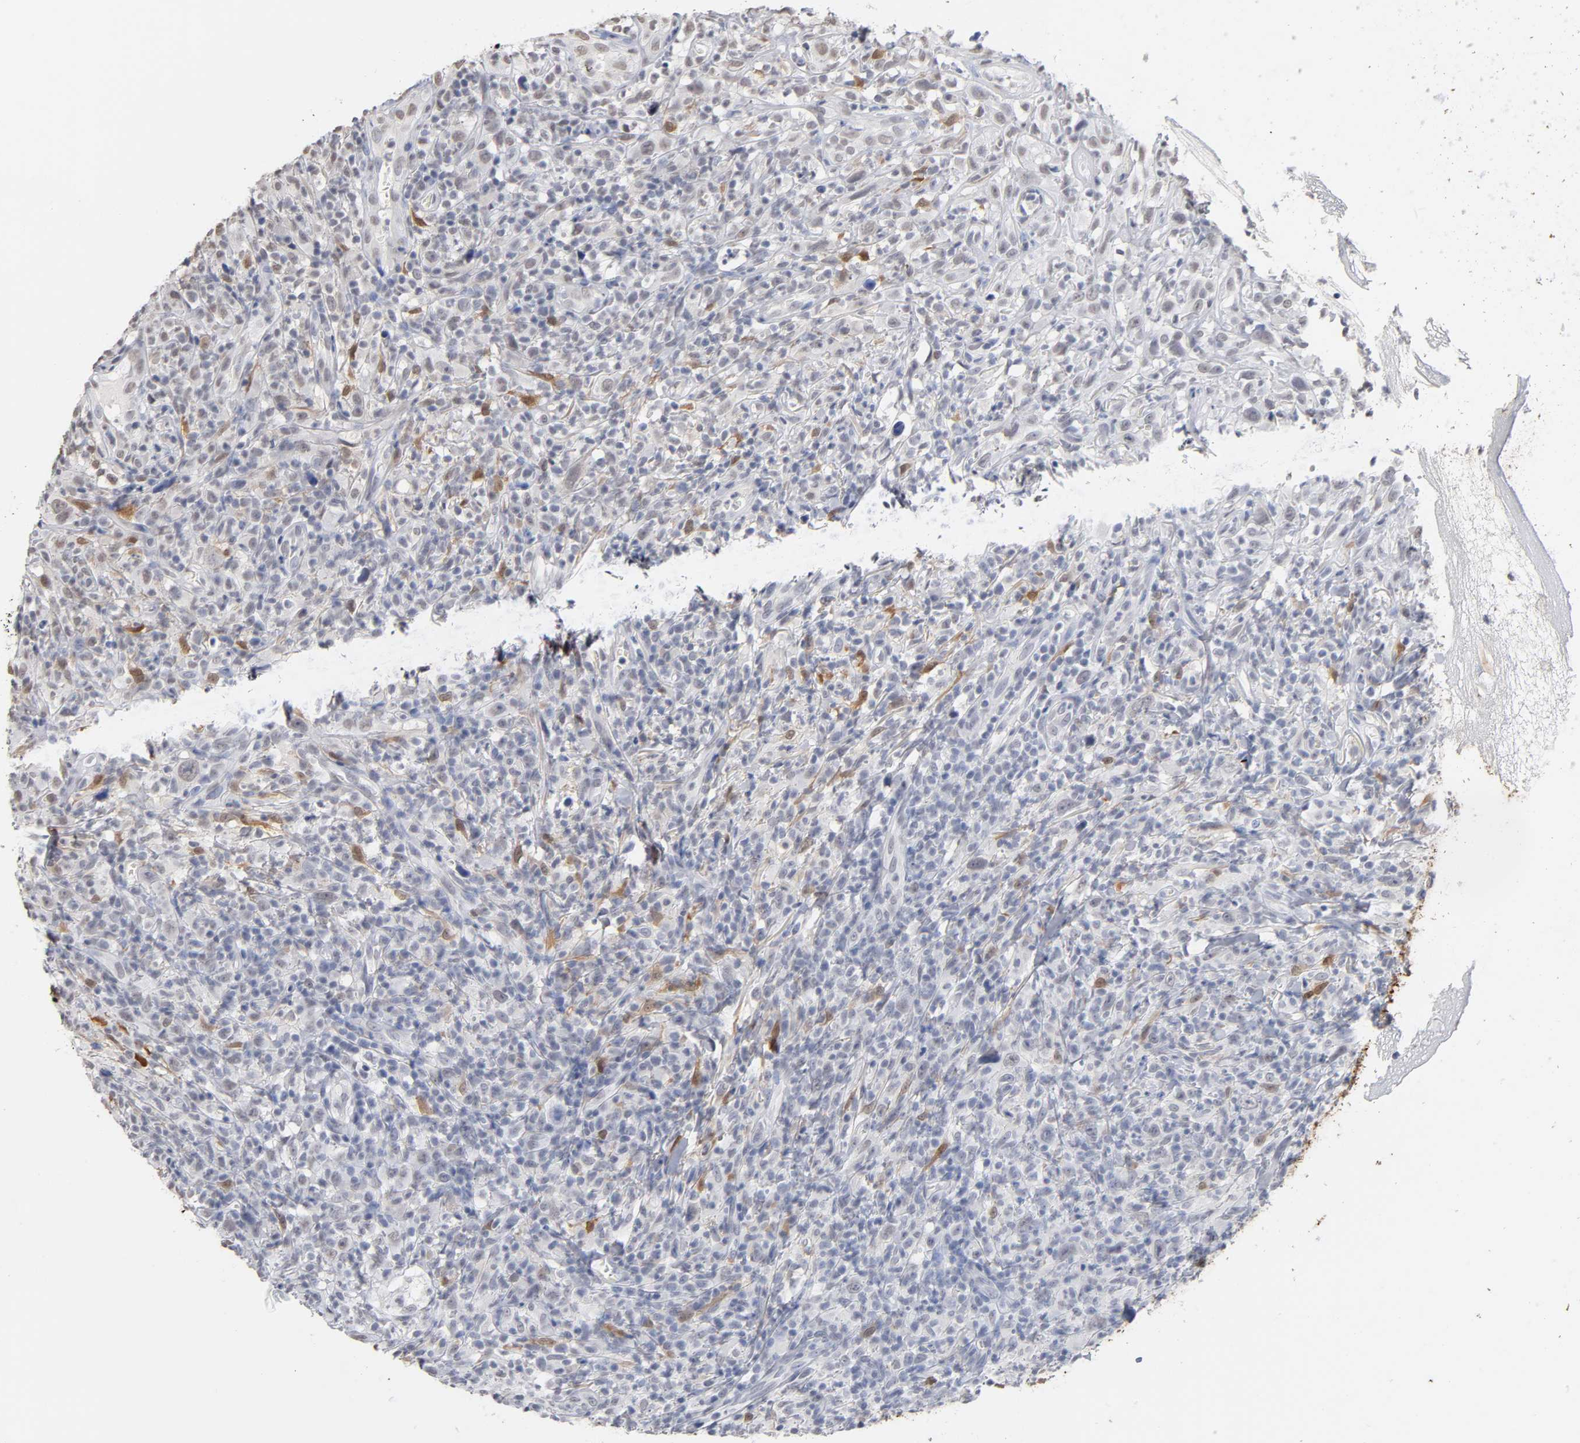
{"staining": {"intensity": "moderate", "quantity": "<25%", "location": "cytoplasmic/membranous,nuclear"}, "tissue": "thyroid cancer", "cell_type": "Tumor cells", "image_type": "cancer", "snomed": [{"axis": "morphology", "description": "Carcinoma, NOS"}, {"axis": "topography", "description": "Thyroid gland"}], "caption": "Tumor cells show low levels of moderate cytoplasmic/membranous and nuclear positivity in approximately <25% of cells in human thyroid cancer (carcinoma).", "gene": "CRABP2", "patient": {"sex": "female", "age": 77}}